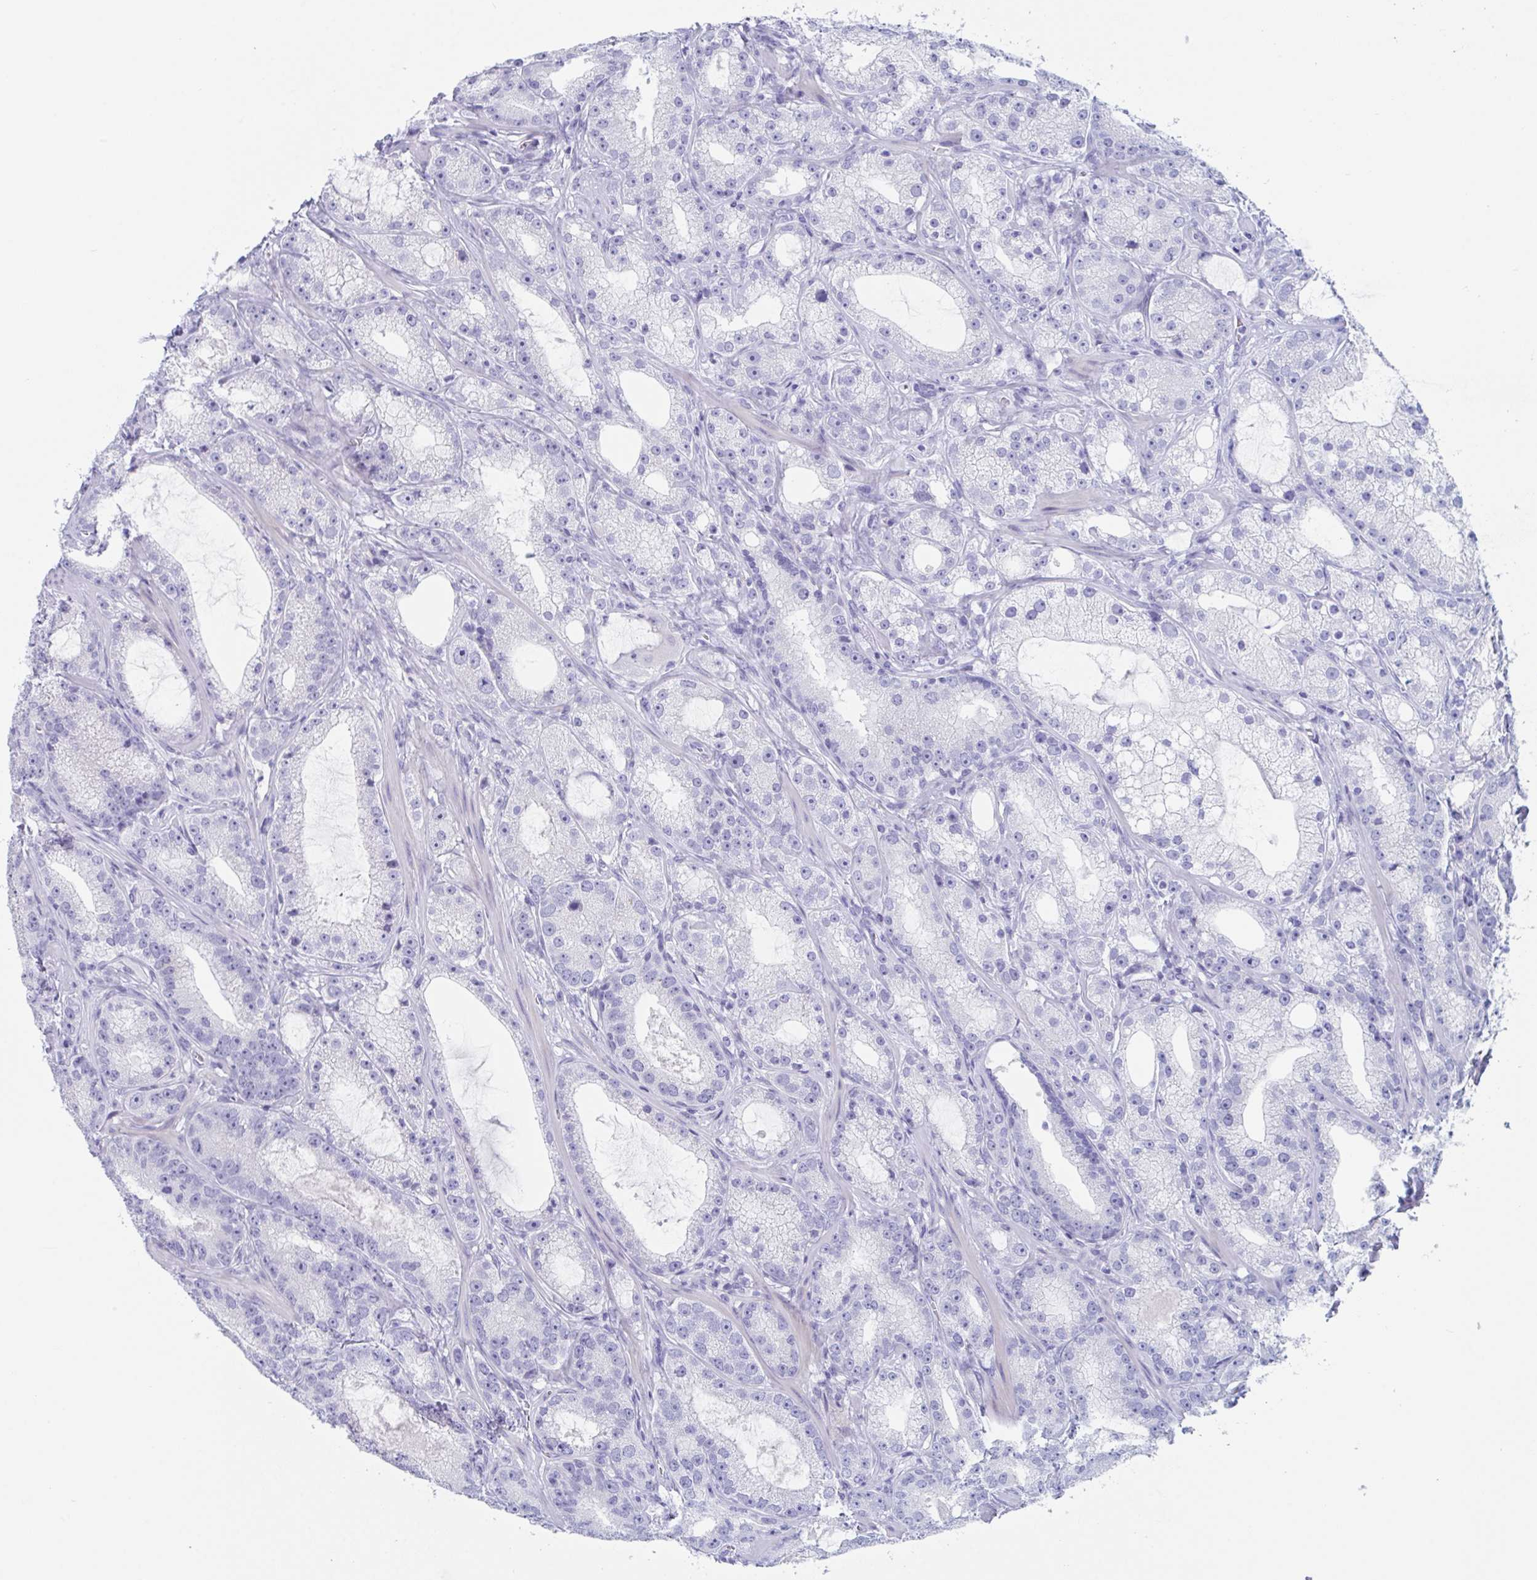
{"staining": {"intensity": "negative", "quantity": "none", "location": "none"}, "tissue": "prostate cancer", "cell_type": "Tumor cells", "image_type": "cancer", "snomed": [{"axis": "morphology", "description": "Adenocarcinoma, High grade"}, {"axis": "topography", "description": "Prostate"}], "caption": "This is an IHC histopathology image of human high-grade adenocarcinoma (prostate). There is no expression in tumor cells.", "gene": "ZPBP", "patient": {"sex": "male", "age": 65}}